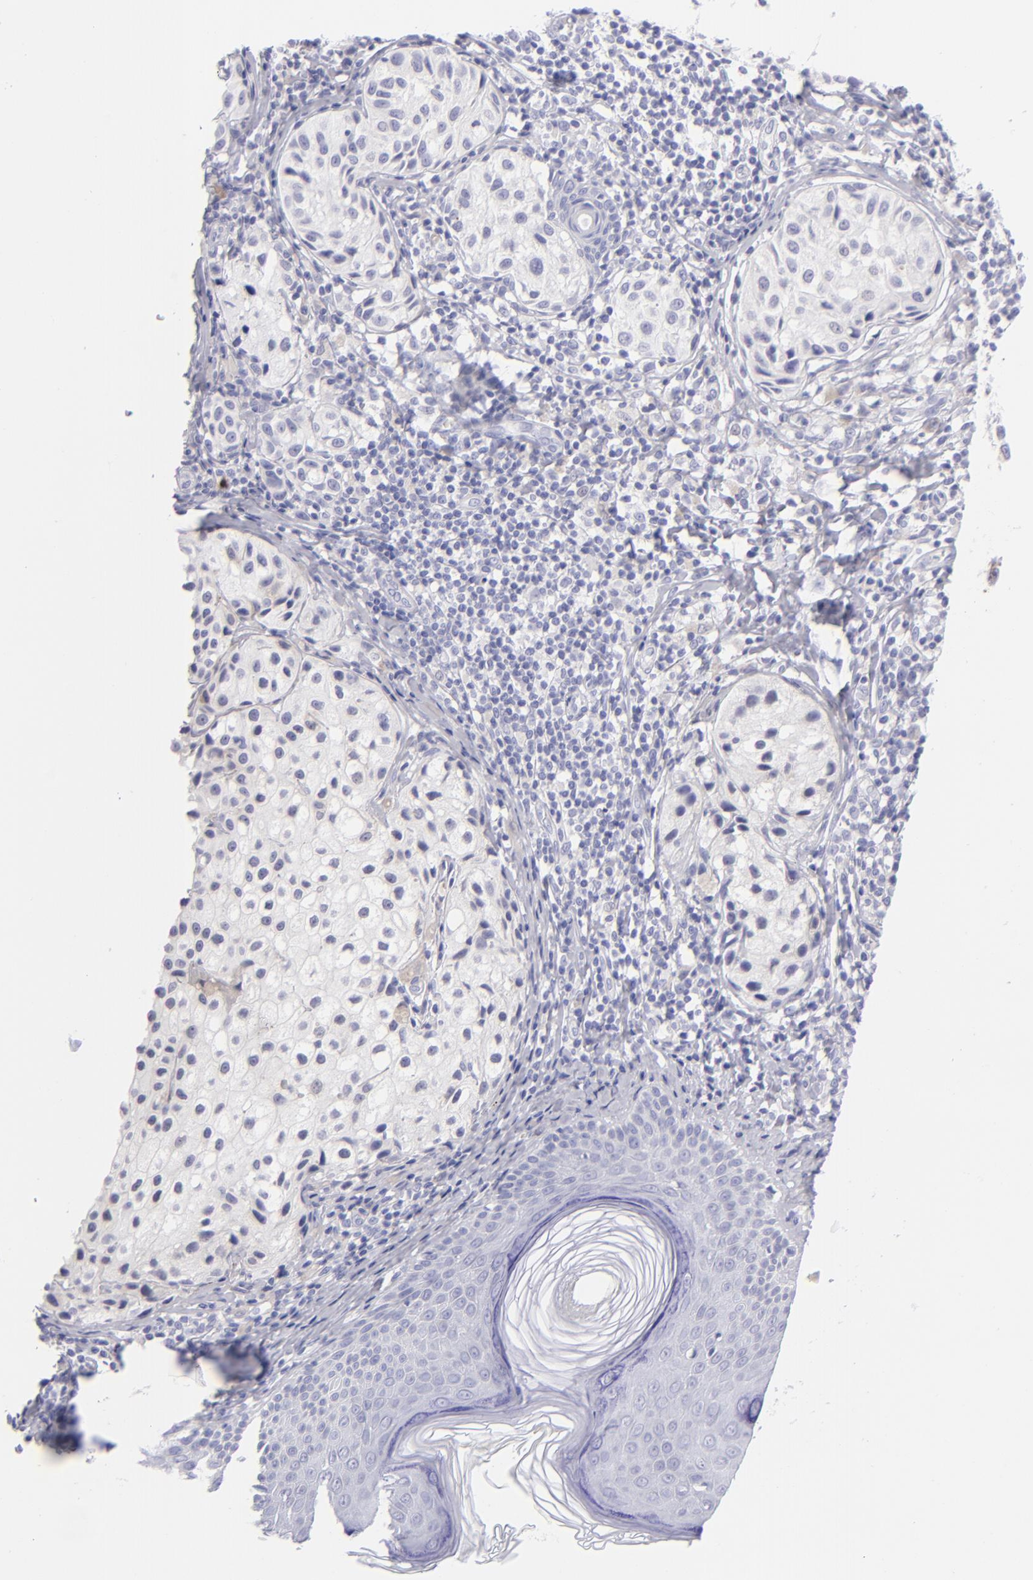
{"staining": {"intensity": "negative", "quantity": "none", "location": "none"}, "tissue": "melanoma", "cell_type": "Tumor cells", "image_type": "cancer", "snomed": [{"axis": "morphology", "description": "Malignant melanoma, NOS"}, {"axis": "topography", "description": "Skin"}], "caption": "The image reveals no significant staining in tumor cells of melanoma.", "gene": "SLC1A2", "patient": {"sex": "male", "age": 23}}